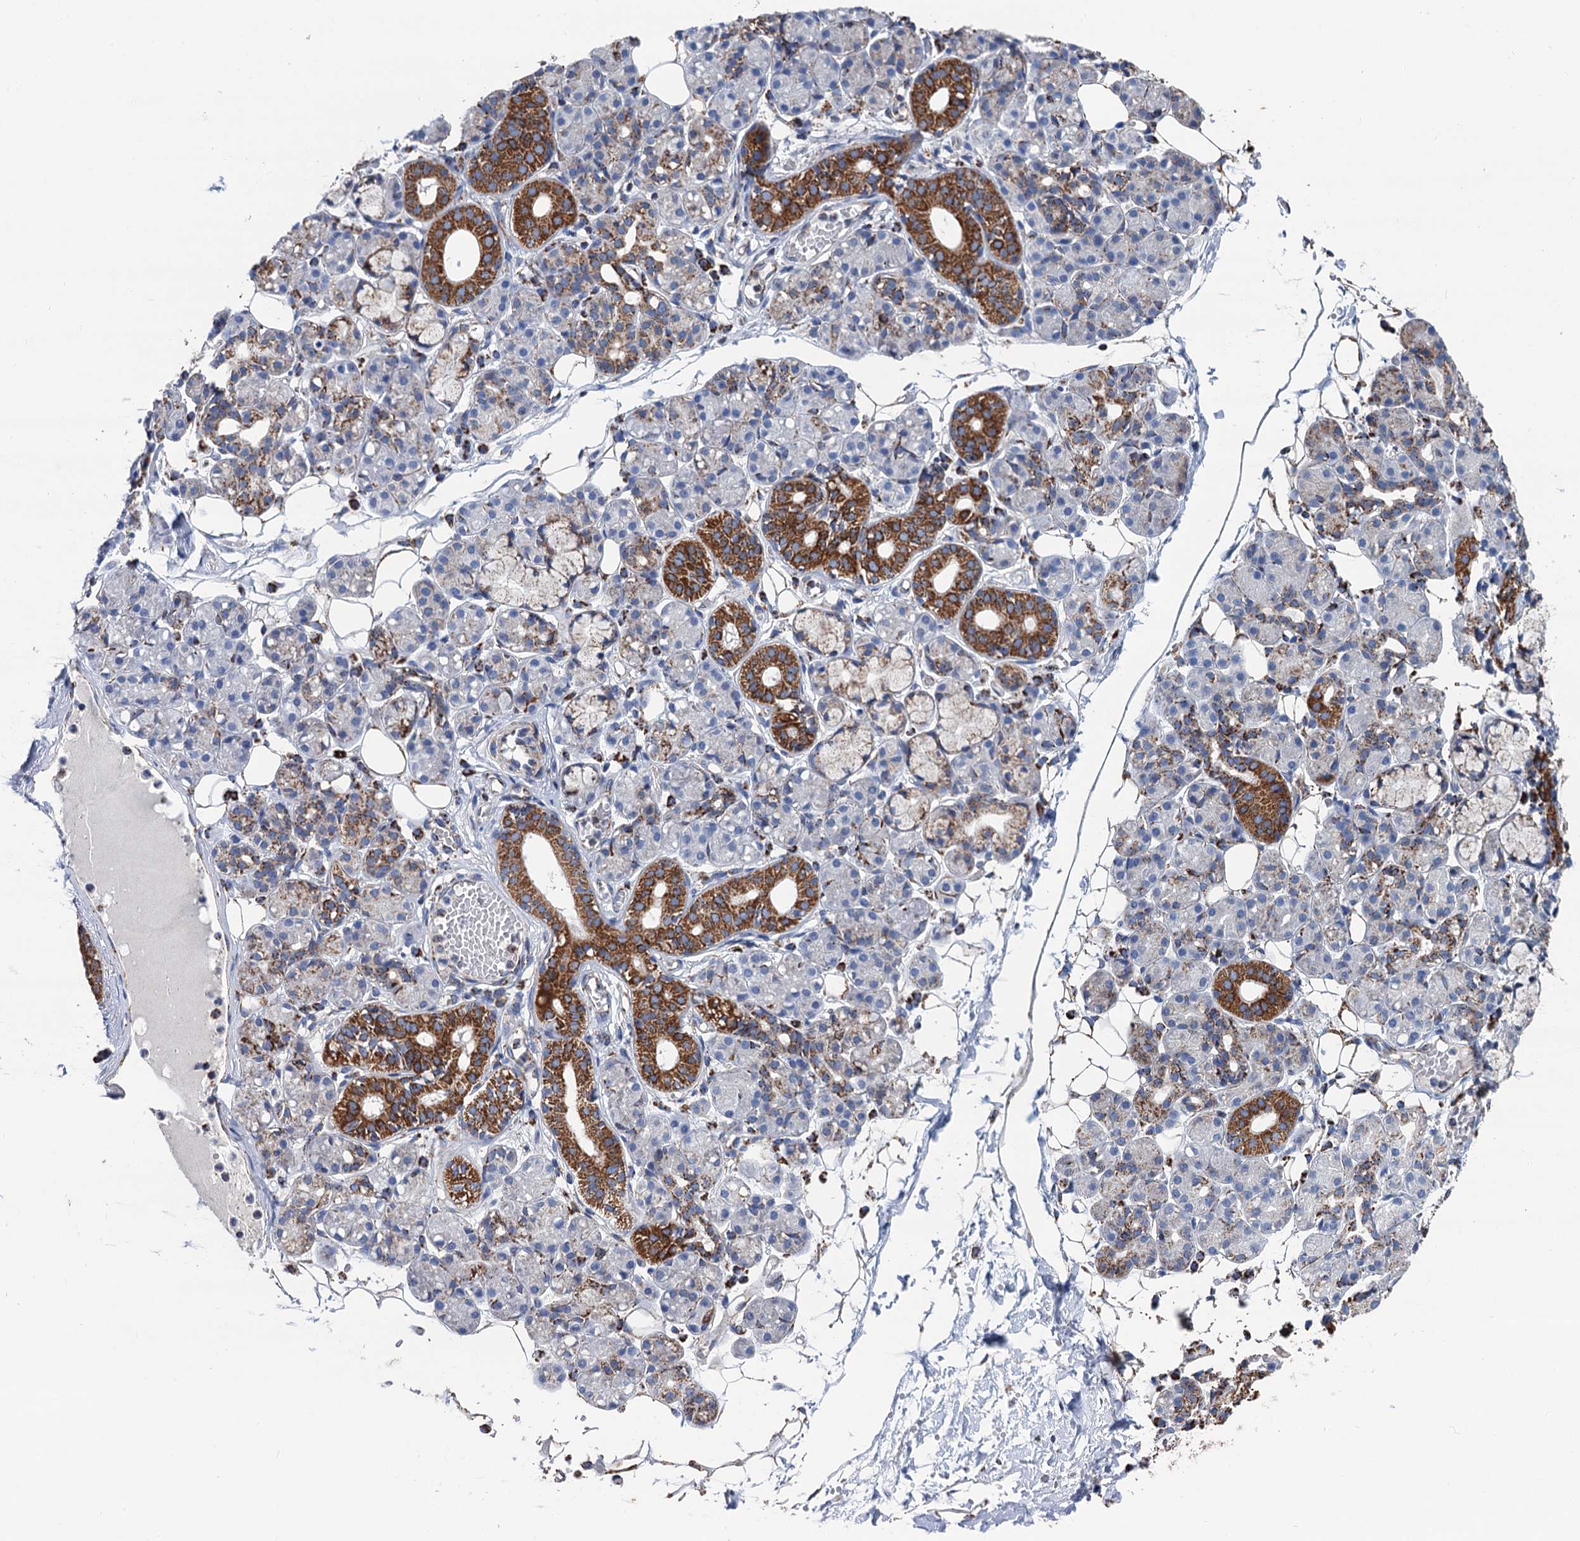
{"staining": {"intensity": "strong", "quantity": "25%-75%", "location": "cytoplasmic/membranous"}, "tissue": "salivary gland", "cell_type": "Glandular cells", "image_type": "normal", "snomed": [{"axis": "morphology", "description": "Normal tissue, NOS"}, {"axis": "topography", "description": "Salivary gland"}], "caption": "A high amount of strong cytoplasmic/membranous staining is appreciated in about 25%-75% of glandular cells in unremarkable salivary gland. (brown staining indicates protein expression, while blue staining denotes nuclei).", "gene": "IVD", "patient": {"sex": "male", "age": 63}}